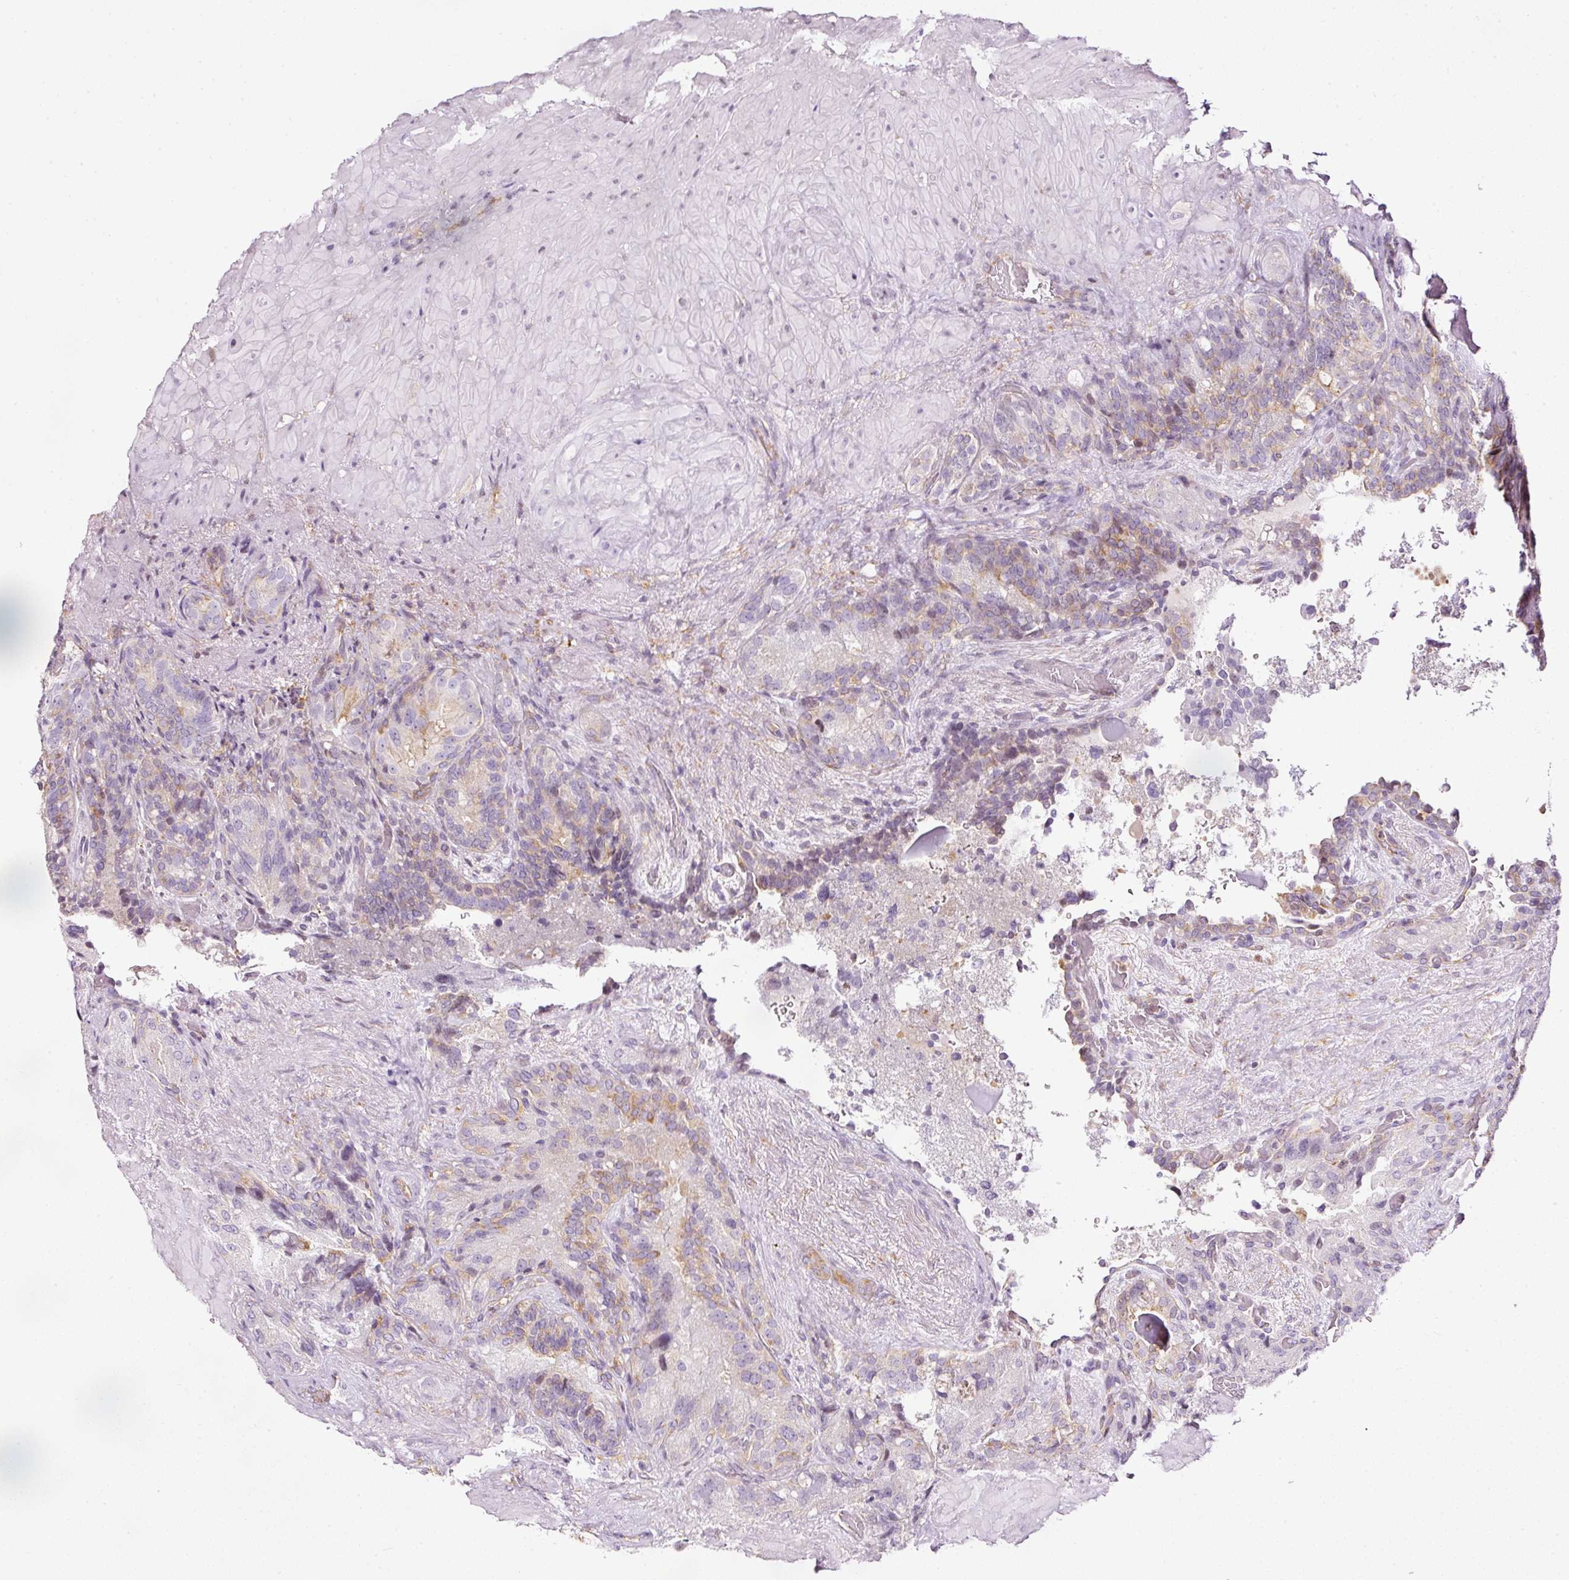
{"staining": {"intensity": "moderate", "quantity": "25%-75%", "location": "cytoplasmic/membranous"}, "tissue": "seminal vesicle", "cell_type": "Glandular cells", "image_type": "normal", "snomed": [{"axis": "morphology", "description": "Normal tissue, NOS"}, {"axis": "topography", "description": "Seminal veicle"}], "caption": "Immunohistochemistry (DAB (3,3'-diaminobenzidine)) staining of unremarkable seminal vesicle shows moderate cytoplasmic/membranous protein staining in approximately 25%-75% of glandular cells.", "gene": "SCNM1", "patient": {"sex": "male", "age": 69}}